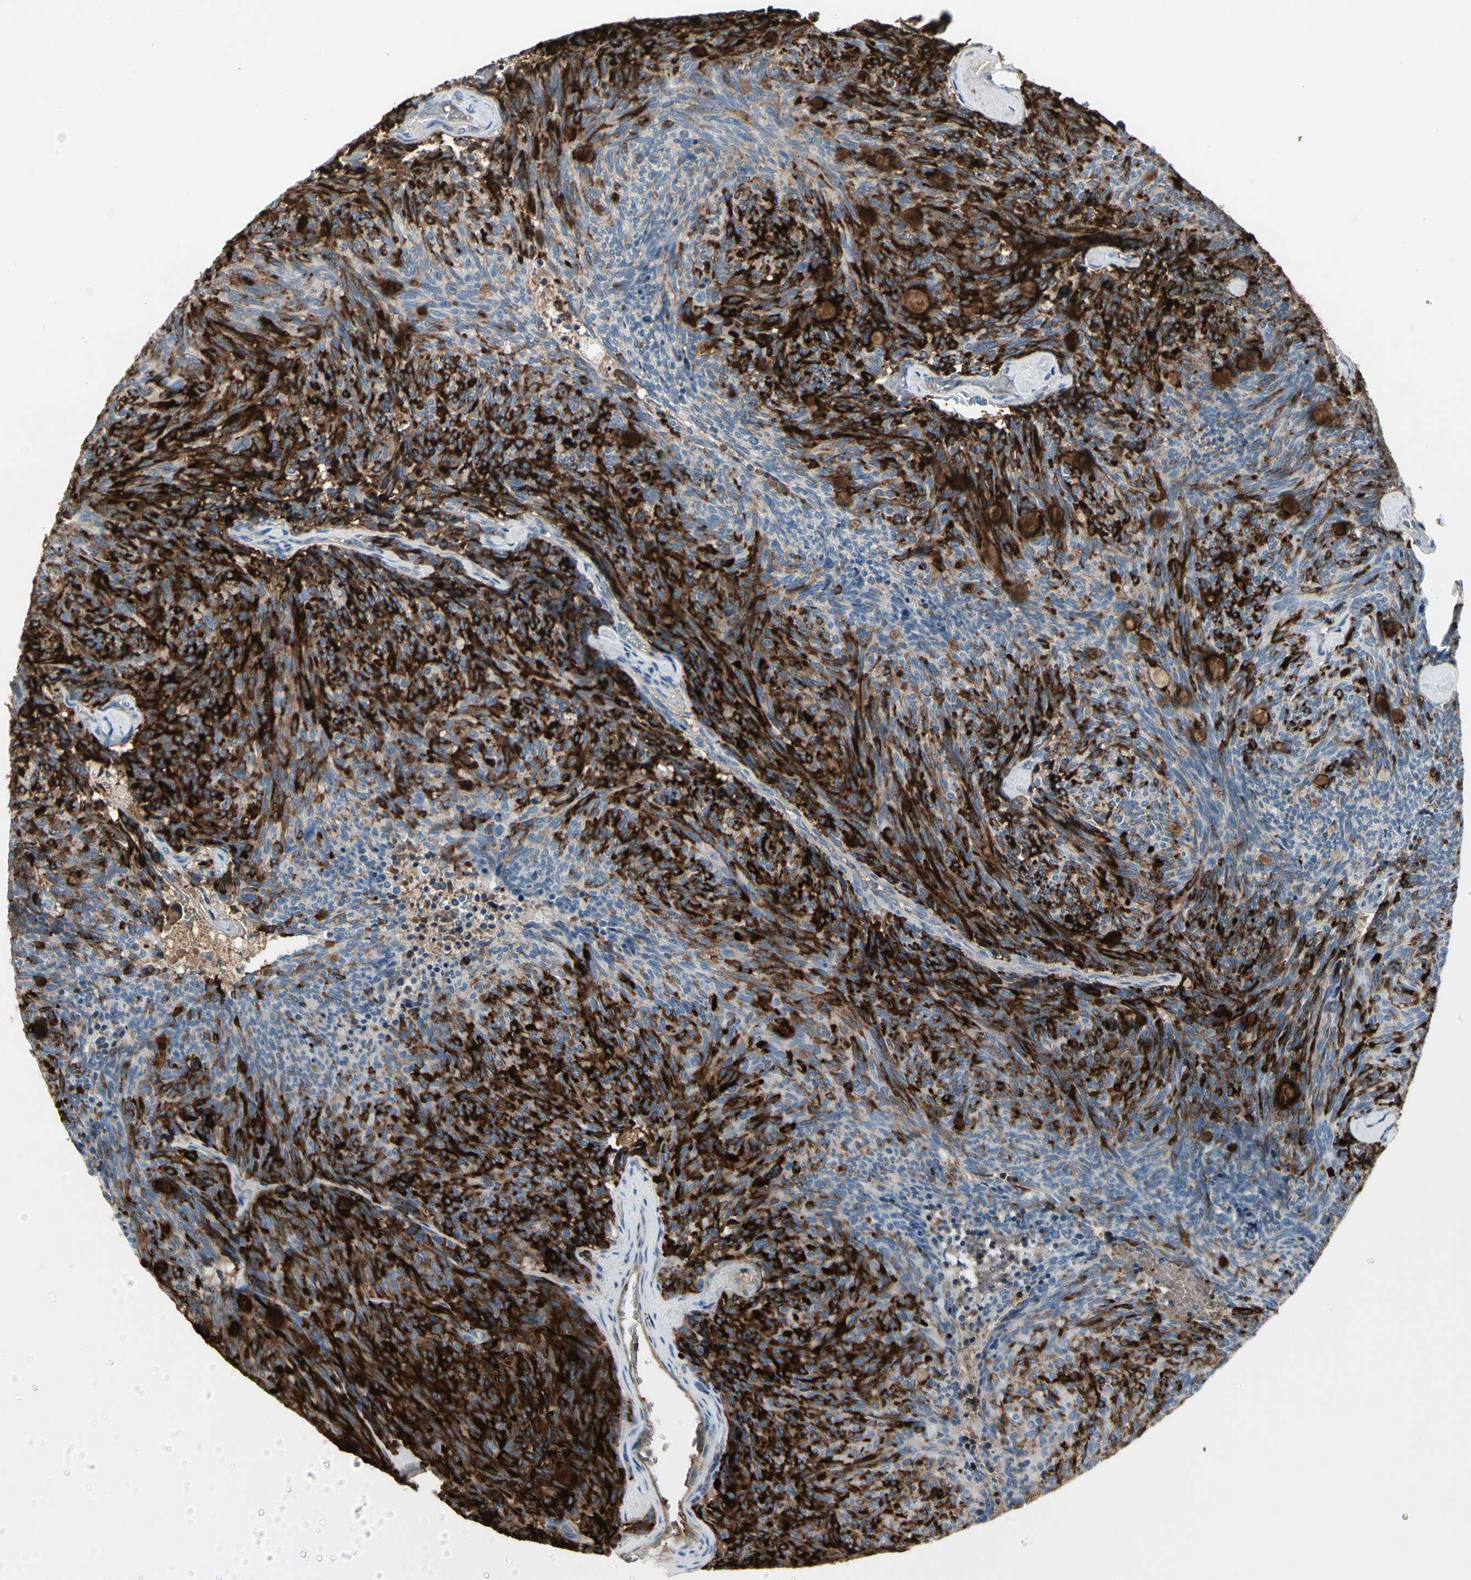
{"staining": {"intensity": "strong", "quantity": "25%-75%", "location": "cytoplasmic/membranous"}, "tissue": "carcinoid", "cell_type": "Tumor cells", "image_type": "cancer", "snomed": [{"axis": "morphology", "description": "Carcinoid, malignant, NOS"}, {"axis": "topography", "description": "Pancreas"}], "caption": "Immunohistochemistry (IHC) of carcinoid reveals high levels of strong cytoplasmic/membranous expression in about 25%-75% of tumor cells.", "gene": "PIGR", "patient": {"sex": "female", "age": 54}}